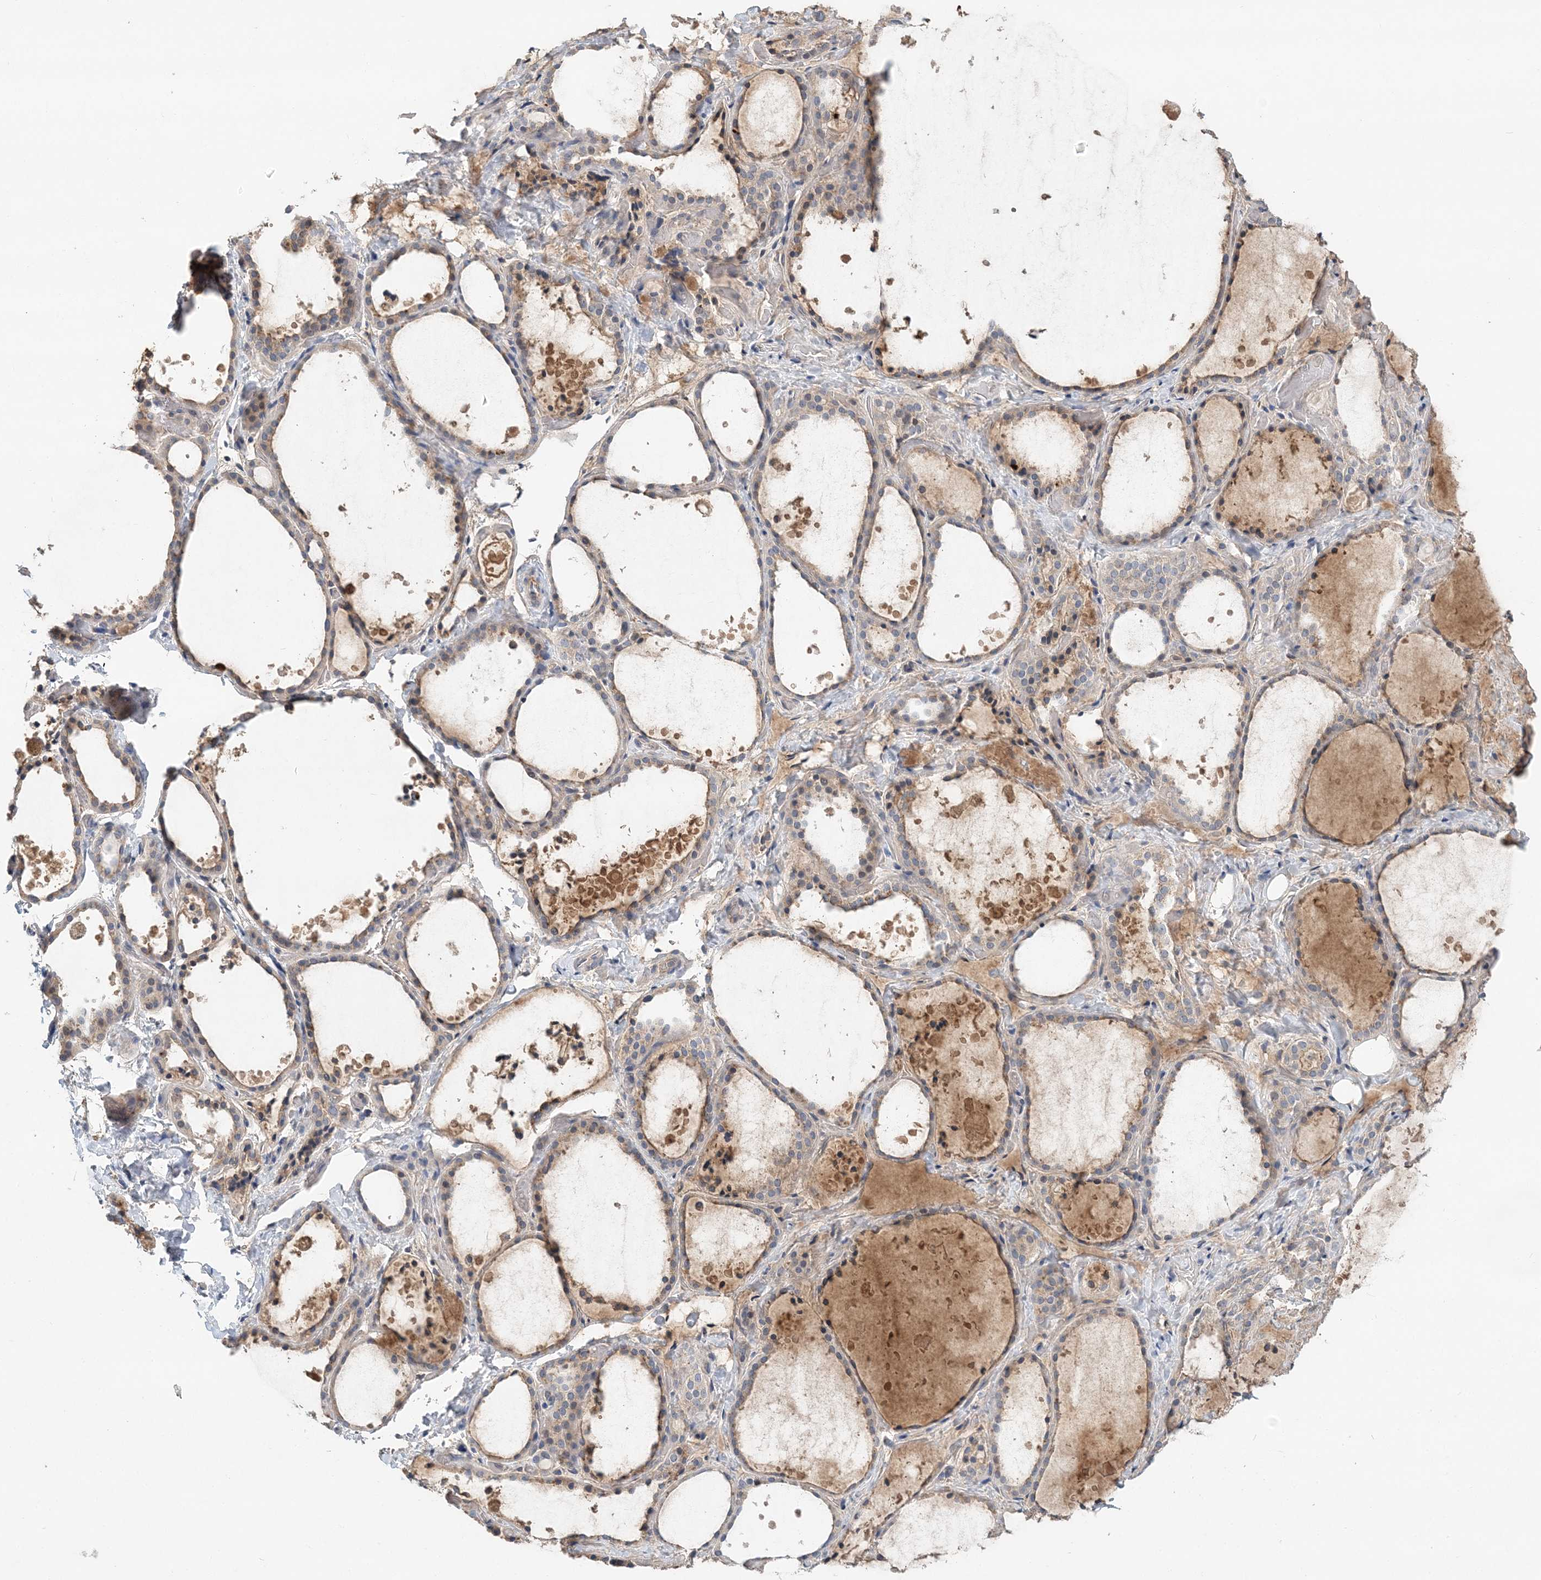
{"staining": {"intensity": "weak", "quantity": "25%-75%", "location": "cytoplasmic/membranous"}, "tissue": "thyroid gland", "cell_type": "Glandular cells", "image_type": "normal", "snomed": [{"axis": "morphology", "description": "Normal tissue, NOS"}, {"axis": "topography", "description": "Thyroid gland"}], "caption": "The immunohistochemical stain shows weak cytoplasmic/membranous staining in glandular cells of normal thyroid gland.", "gene": "SYCP3", "patient": {"sex": "female", "age": 44}}